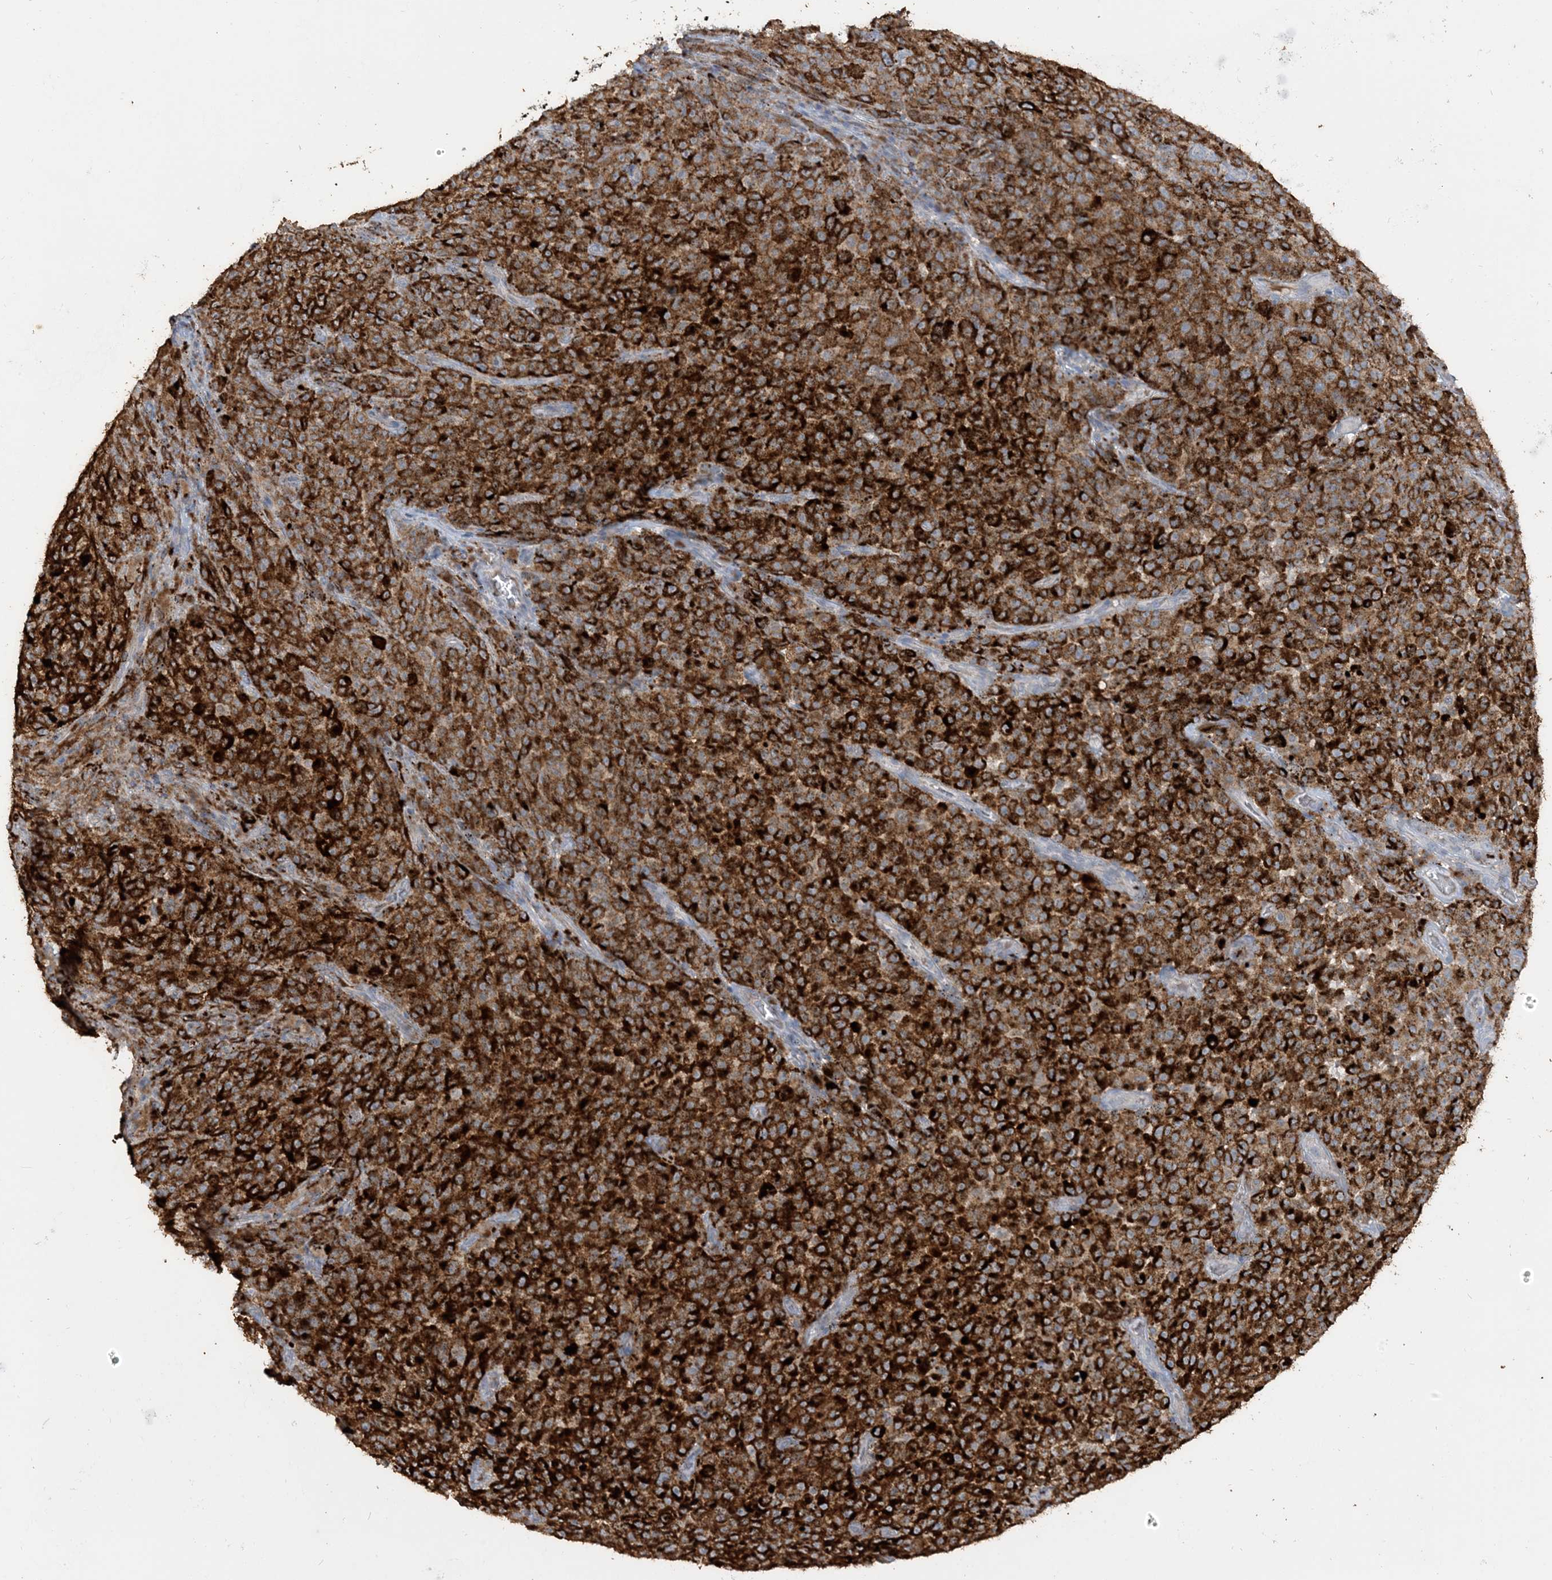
{"staining": {"intensity": "strong", "quantity": ">75%", "location": "cytoplasmic/membranous"}, "tissue": "melanoma", "cell_type": "Tumor cells", "image_type": "cancer", "snomed": [{"axis": "morphology", "description": "Malignant melanoma, NOS"}, {"axis": "topography", "description": "Skin"}], "caption": "A histopathology image of human malignant melanoma stained for a protein displays strong cytoplasmic/membranous brown staining in tumor cells.", "gene": "SFMBT2", "patient": {"sex": "female", "age": 82}}